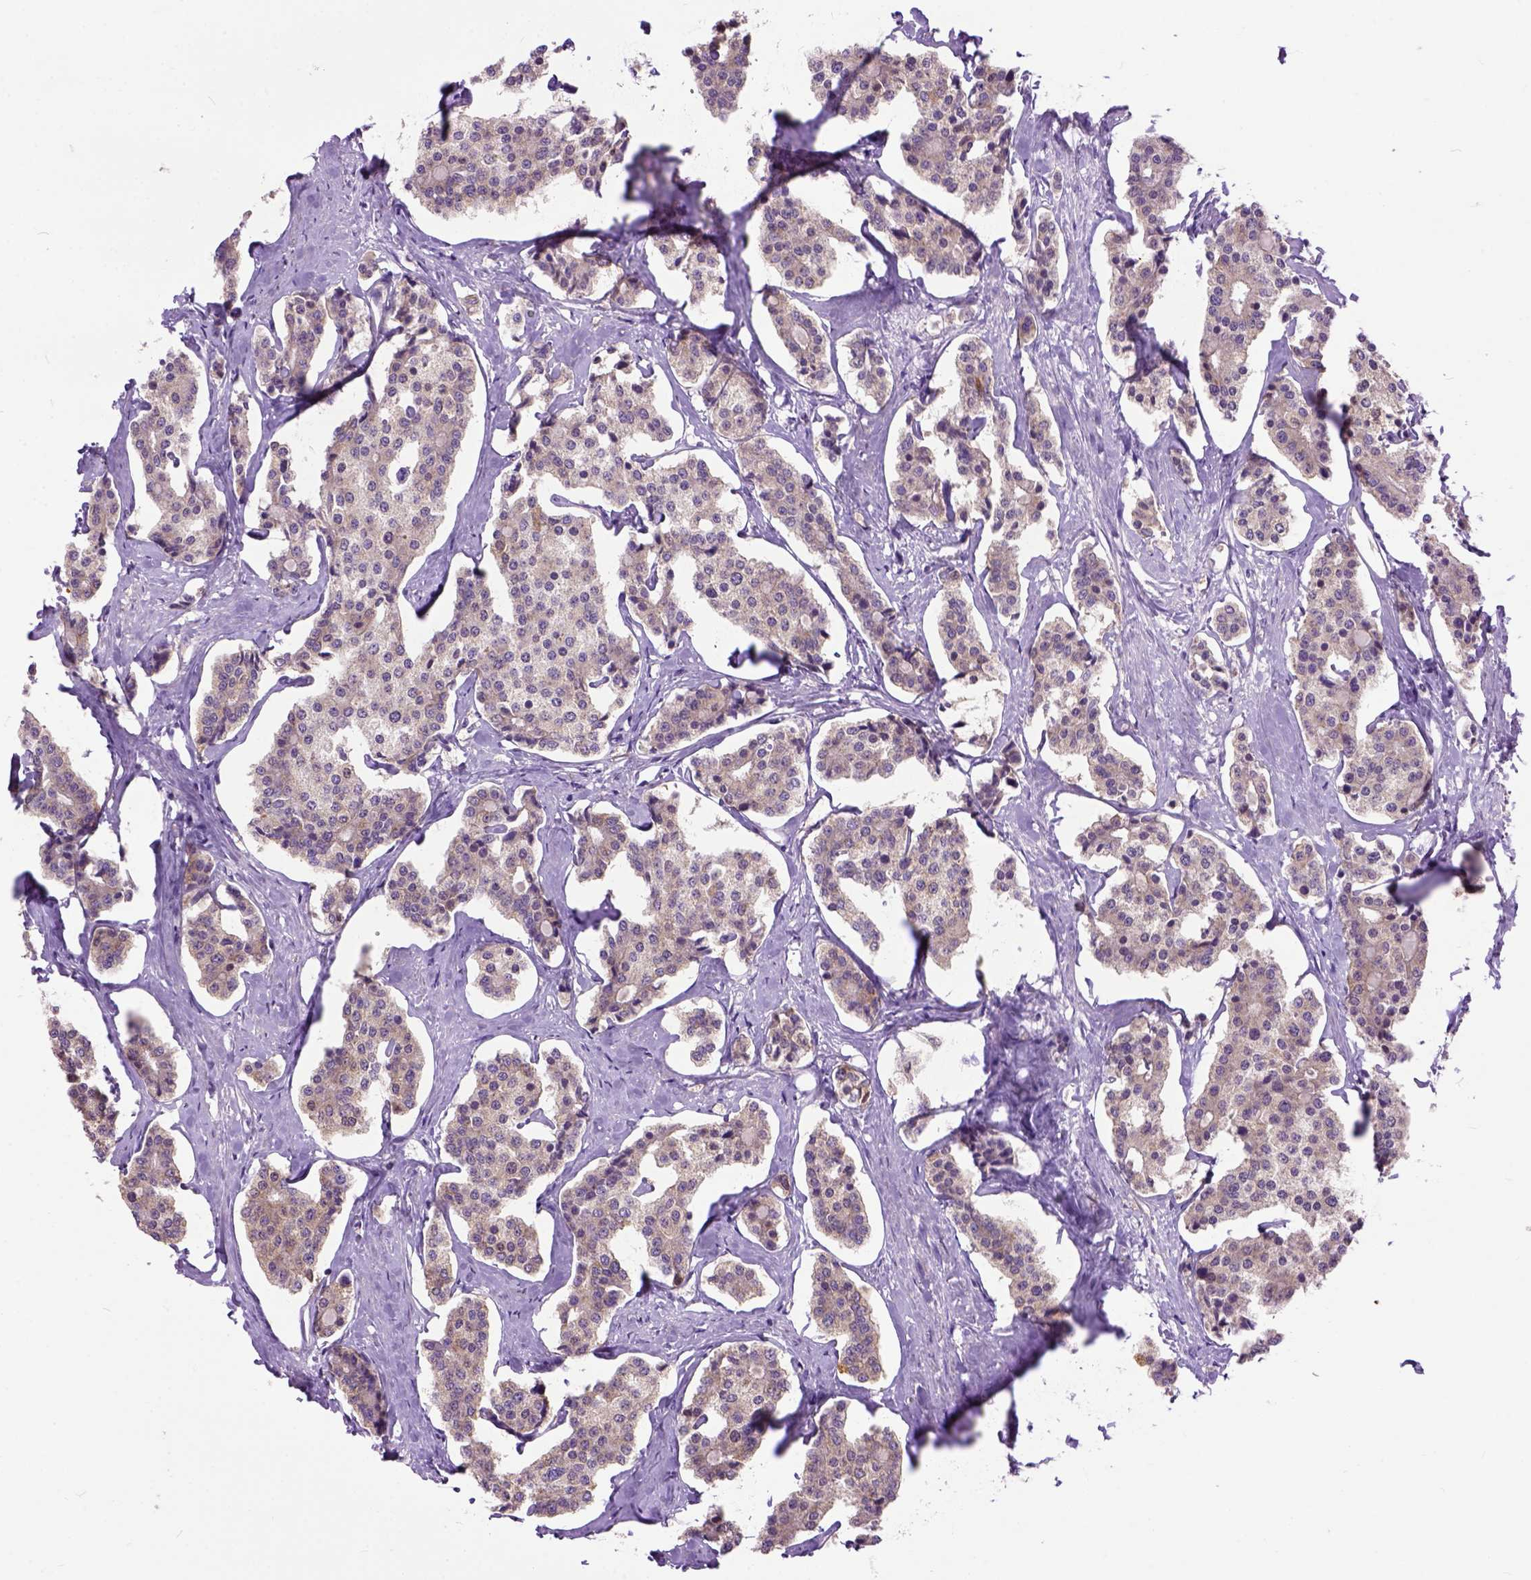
{"staining": {"intensity": "moderate", "quantity": "25%-75%", "location": "cytoplasmic/membranous"}, "tissue": "carcinoid", "cell_type": "Tumor cells", "image_type": "cancer", "snomed": [{"axis": "morphology", "description": "Carcinoid, malignant, NOS"}, {"axis": "topography", "description": "Small intestine"}], "caption": "A brown stain highlights moderate cytoplasmic/membranous positivity of a protein in human carcinoid tumor cells. Nuclei are stained in blue.", "gene": "MAPT", "patient": {"sex": "female", "age": 65}}